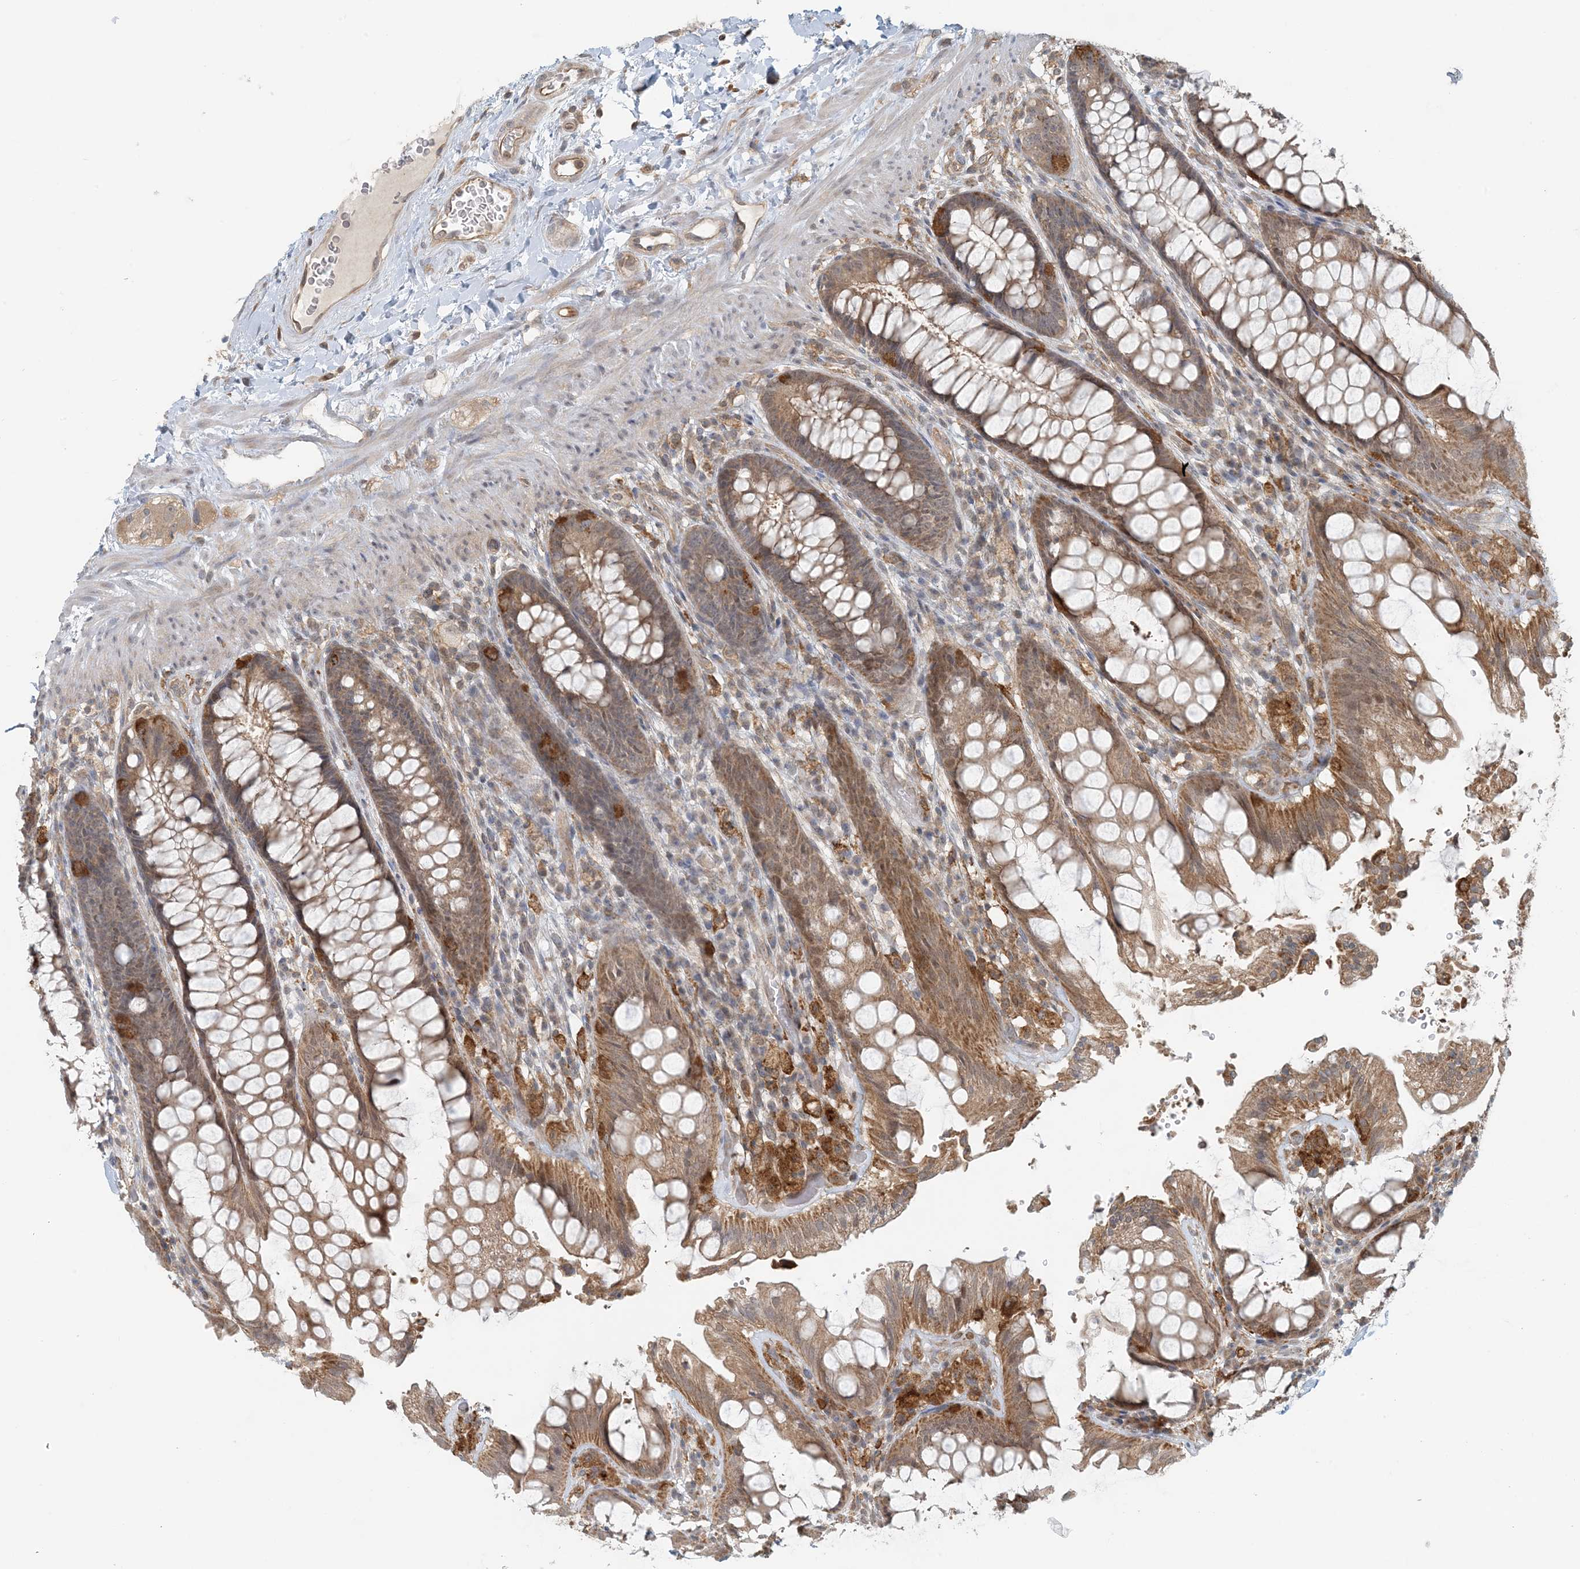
{"staining": {"intensity": "moderate", "quantity": ">75%", "location": "cytoplasmic/membranous"}, "tissue": "rectum", "cell_type": "Glandular cells", "image_type": "normal", "snomed": [{"axis": "morphology", "description": "Normal tissue, NOS"}, {"axis": "topography", "description": "Rectum"}], "caption": "Glandular cells exhibit medium levels of moderate cytoplasmic/membranous positivity in about >75% of cells in benign human rectum.", "gene": "OBI1", "patient": {"sex": "female", "age": 46}}